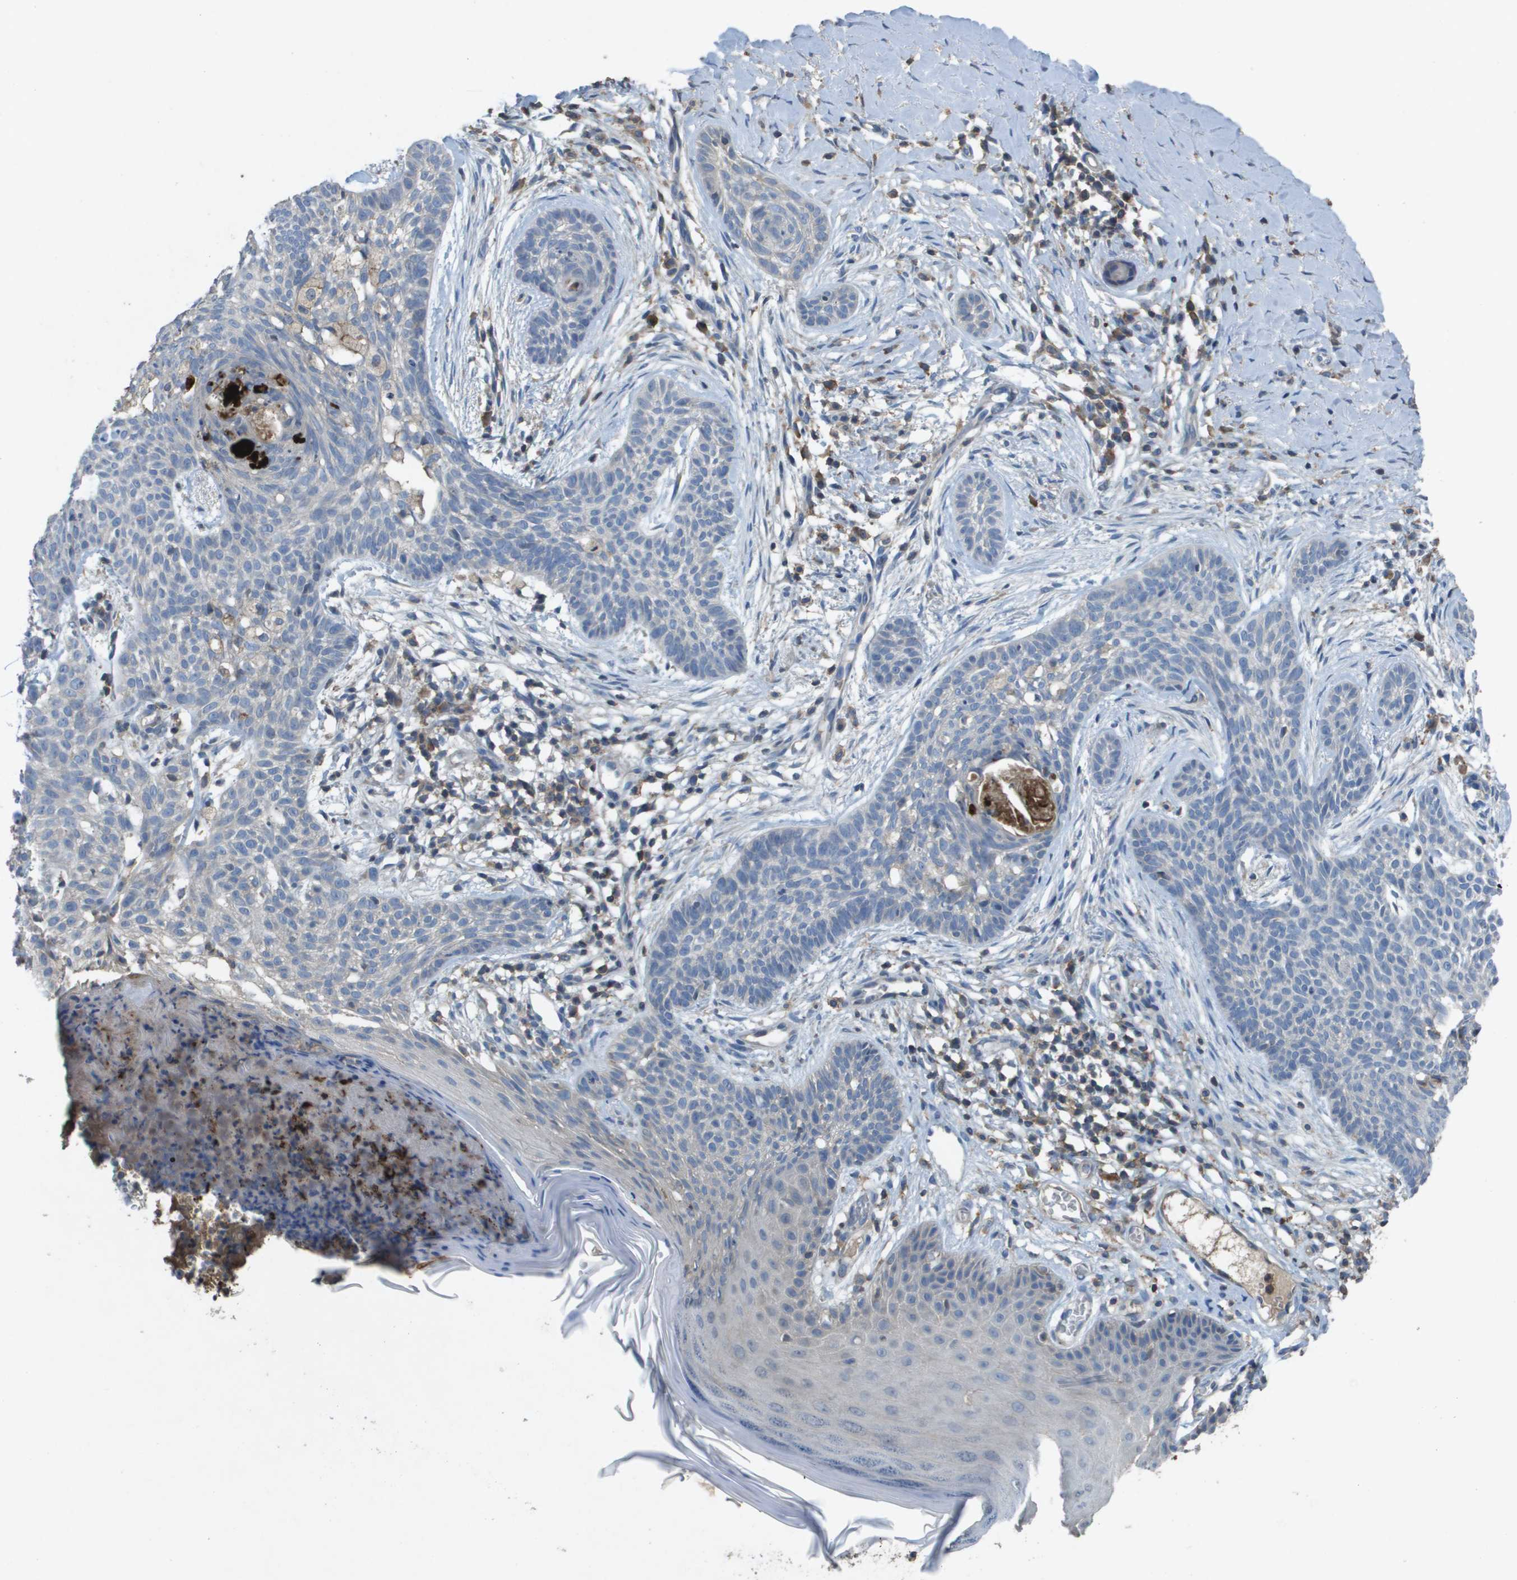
{"staining": {"intensity": "negative", "quantity": "none", "location": "none"}, "tissue": "skin cancer", "cell_type": "Tumor cells", "image_type": "cancer", "snomed": [{"axis": "morphology", "description": "Basal cell carcinoma"}, {"axis": "topography", "description": "Skin"}], "caption": "This image is of basal cell carcinoma (skin) stained with immunohistochemistry (IHC) to label a protein in brown with the nuclei are counter-stained blue. There is no expression in tumor cells.", "gene": "CLCA4", "patient": {"sex": "female", "age": 59}}